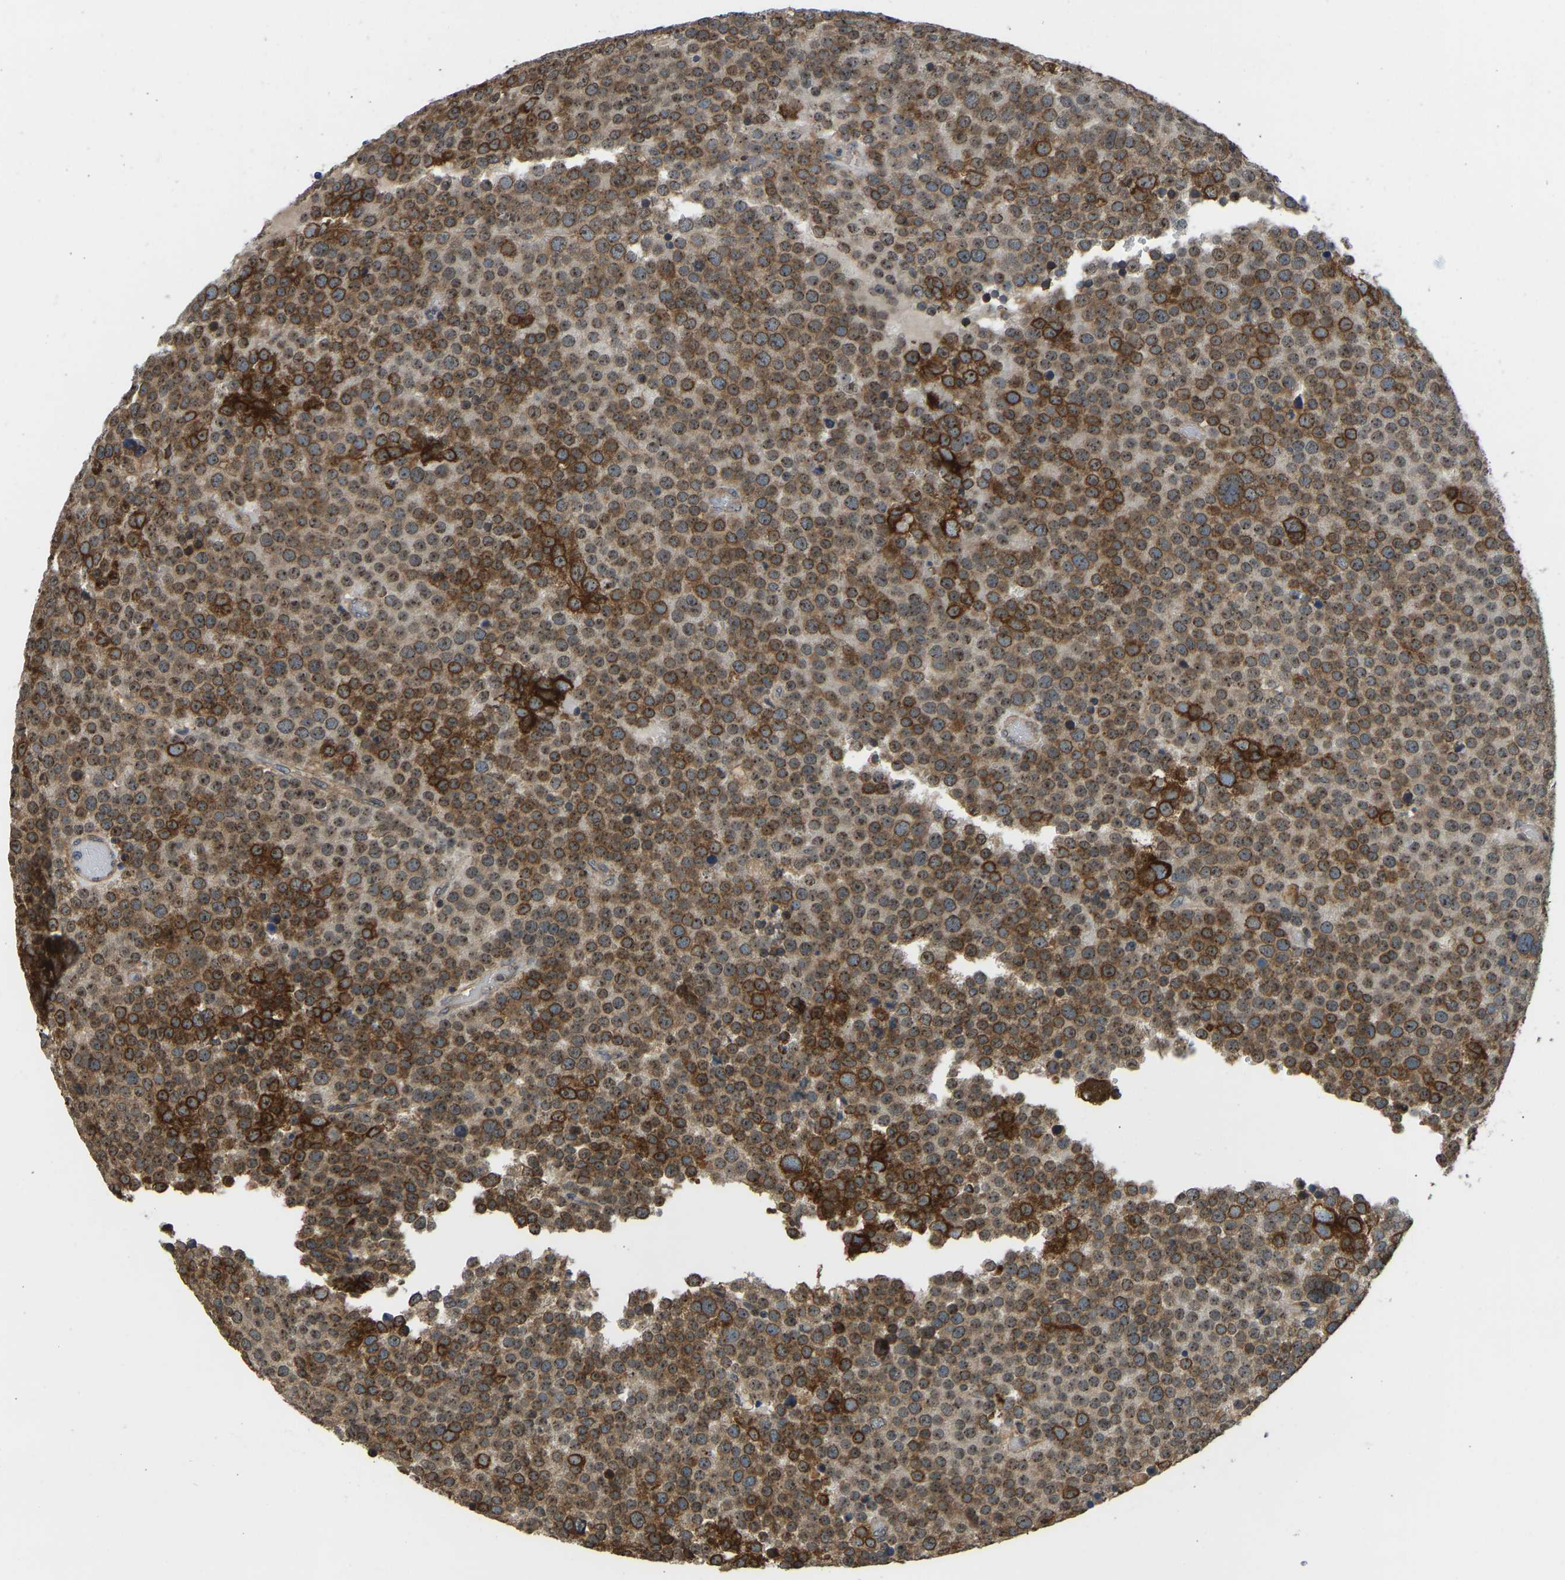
{"staining": {"intensity": "strong", "quantity": ">75%", "location": "cytoplasmic/membranous,nuclear"}, "tissue": "testis cancer", "cell_type": "Tumor cells", "image_type": "cancer", "snomed": [{"axis": "morphology", "description": "Normal tissue, NOS"}, {"axis": "morphology", "description": "Seminoma, NOS"}, {"axis": "topography", "description": "Testis"}], "caption": "Immunohistochemistry (IHC) (DAB (3,3'-diaminobenzidine)) staining of human seminoma (testis) reveals strong cytoplasmic/membranous and nuclear protein expression in approximately >75% of tumor cells.", "gene": "OS9", "patient": {"sex": "male", "age": 71}}